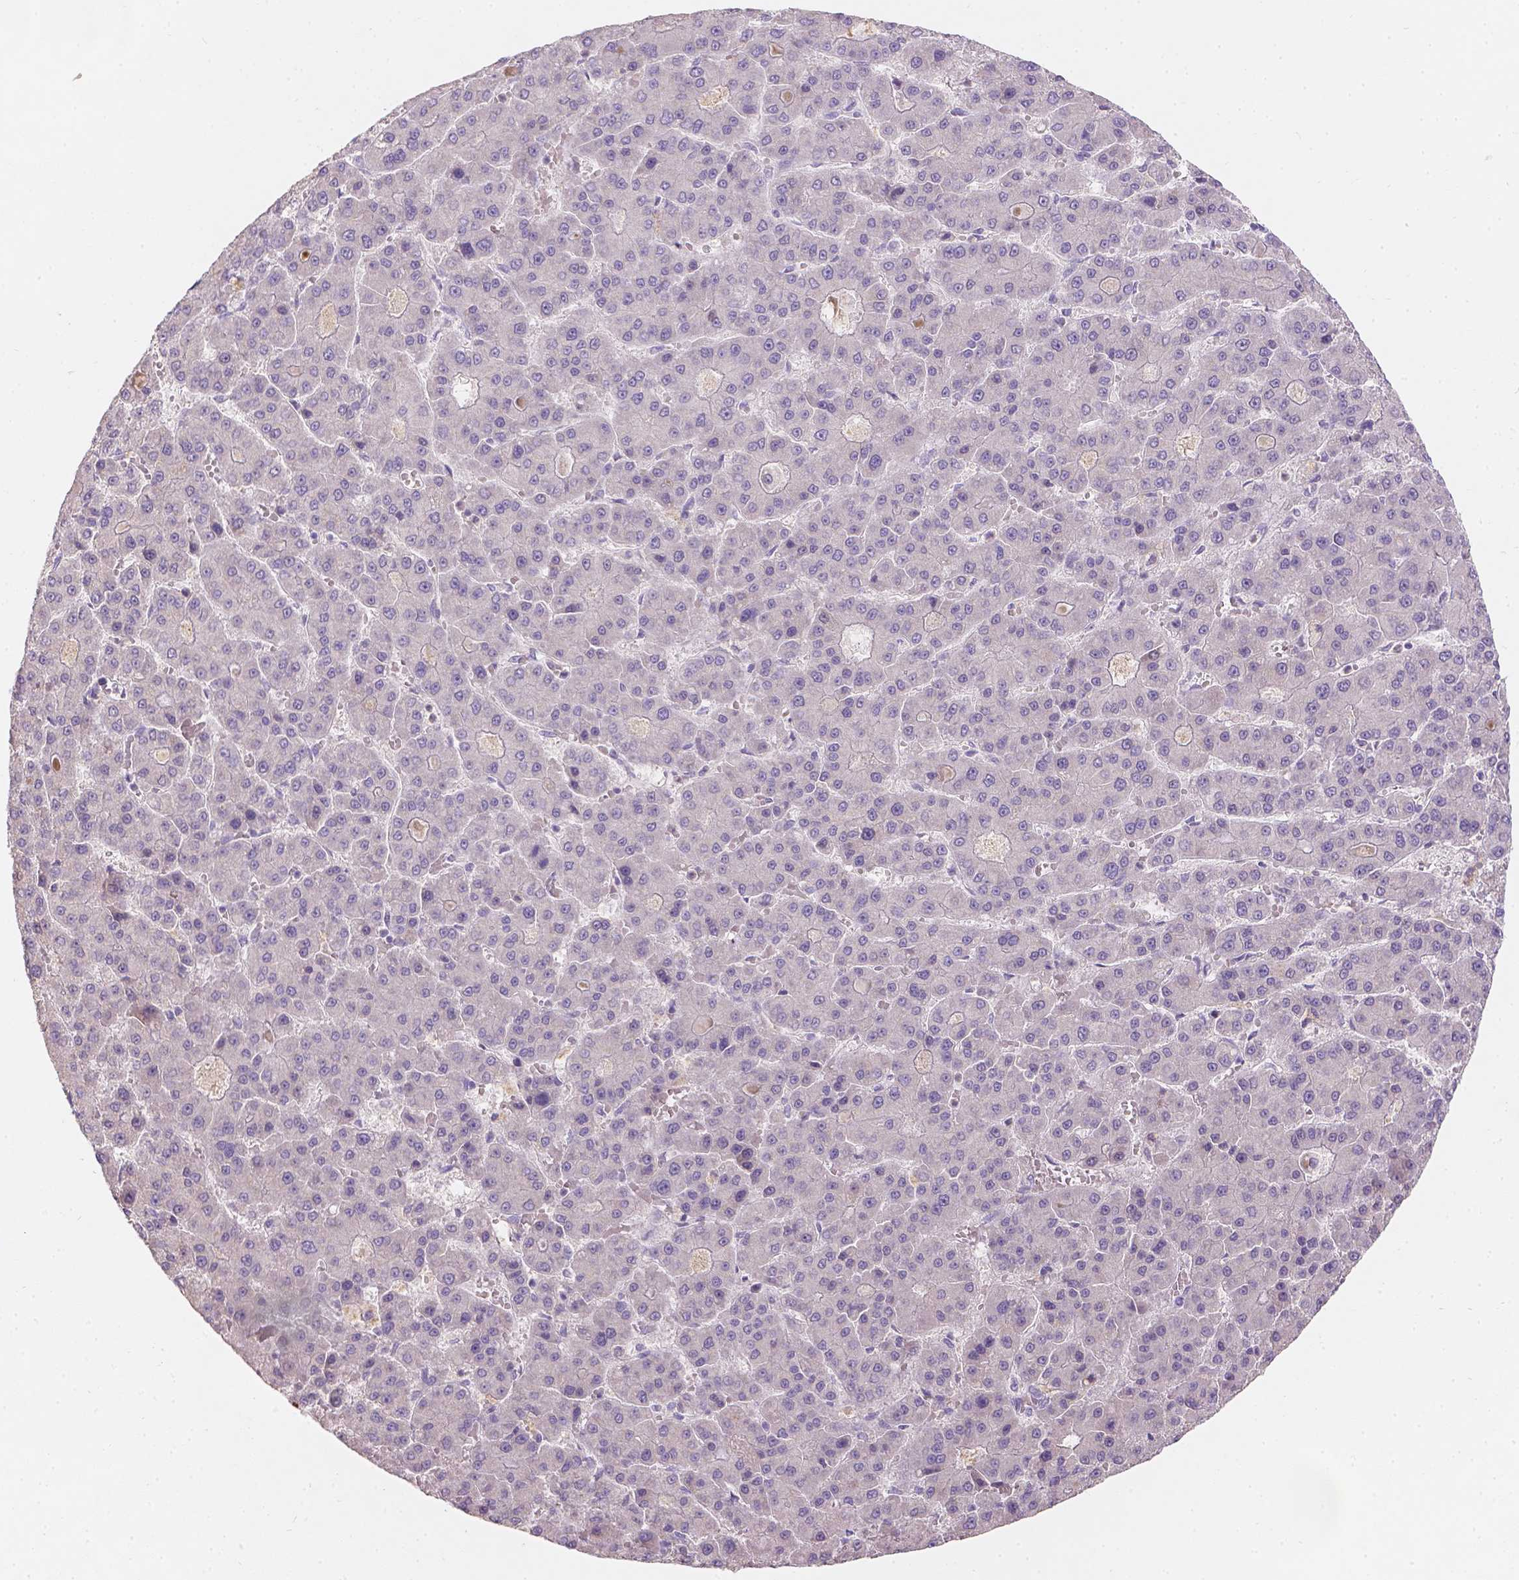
{"staining": {"intensity": "negative", "quantity": "none", "location": "none"}, "tissue": "liver cancer", "cell_type": "Tumor cells", "image_type": "cancer", "snomed": [{"axis": "morphology", "description": "Carcinoma, Hepatocellular, NOS"}, {"axis": "topography", "description": "Liver"}], "caption": "IHC micrograph of neoplastic tissue: liver cancer (hepatocellular carcinoma) stained with DAB (3,3'-diaminobenzidine) exhibits no significant protein staining in tumor cells.", "gene": "DCAF4L1", "patient": {"sex": "male", "age": 70}}